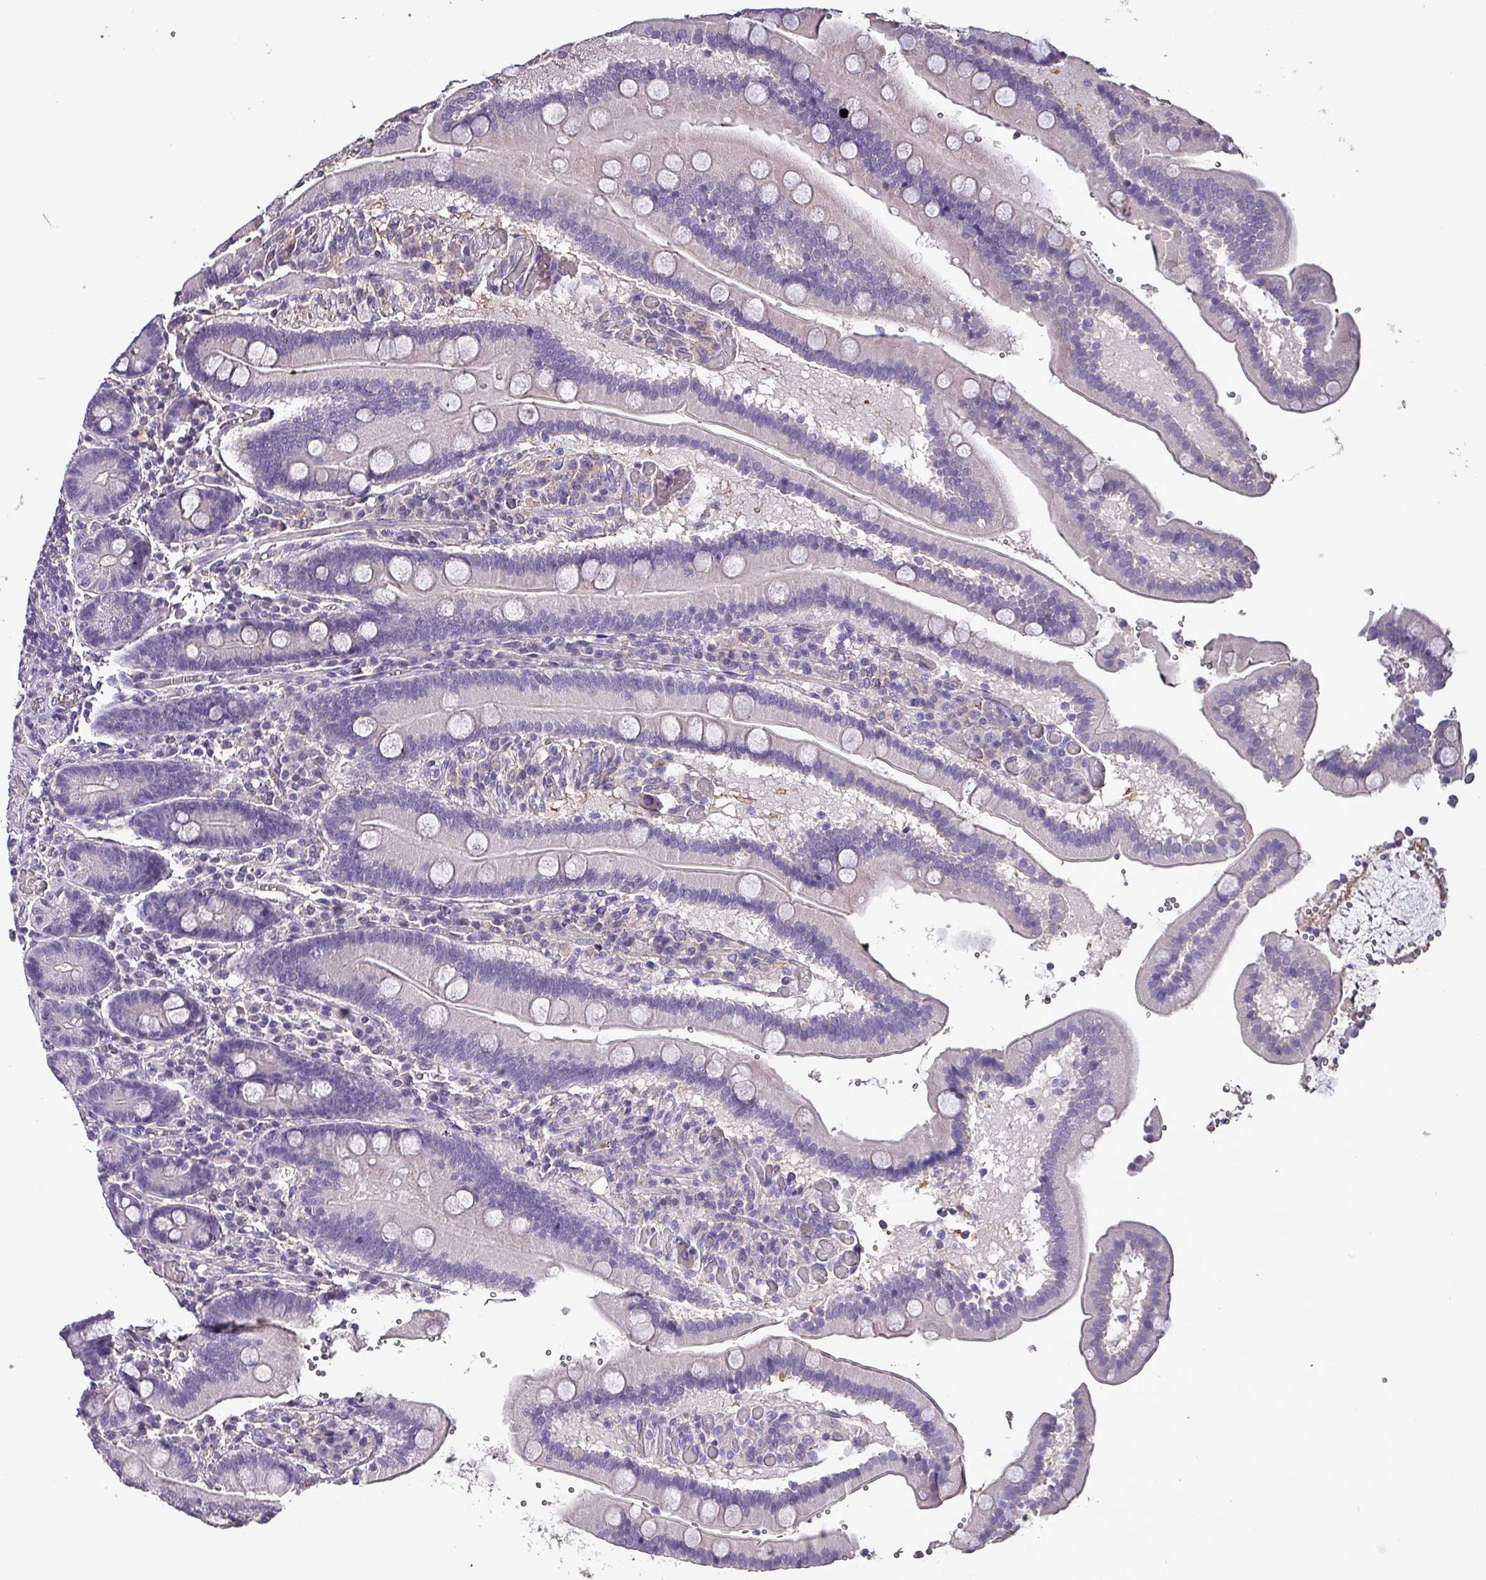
{"staining": {"intensity": "negative", "quantity": "none", "location": "none"}, "tissue": "duodenum", "cell_type": "Glandular cells", "image_type": "normal", "snomed": [{"axis": "morphology", "description": "Normal tissue, NOS"}, {"axis": "topography", "description": "Duodenum"}], "caption": "Immunohistochemistry (IHC) image of benign duodenum: duodenum stained with DAB displays no significant protein positivity in glandular cells. (Brightfield microscopy of DAB IHC at high magnification).", "gene": "HTRA4", "patient": {"sex": "female", "age": 62}}